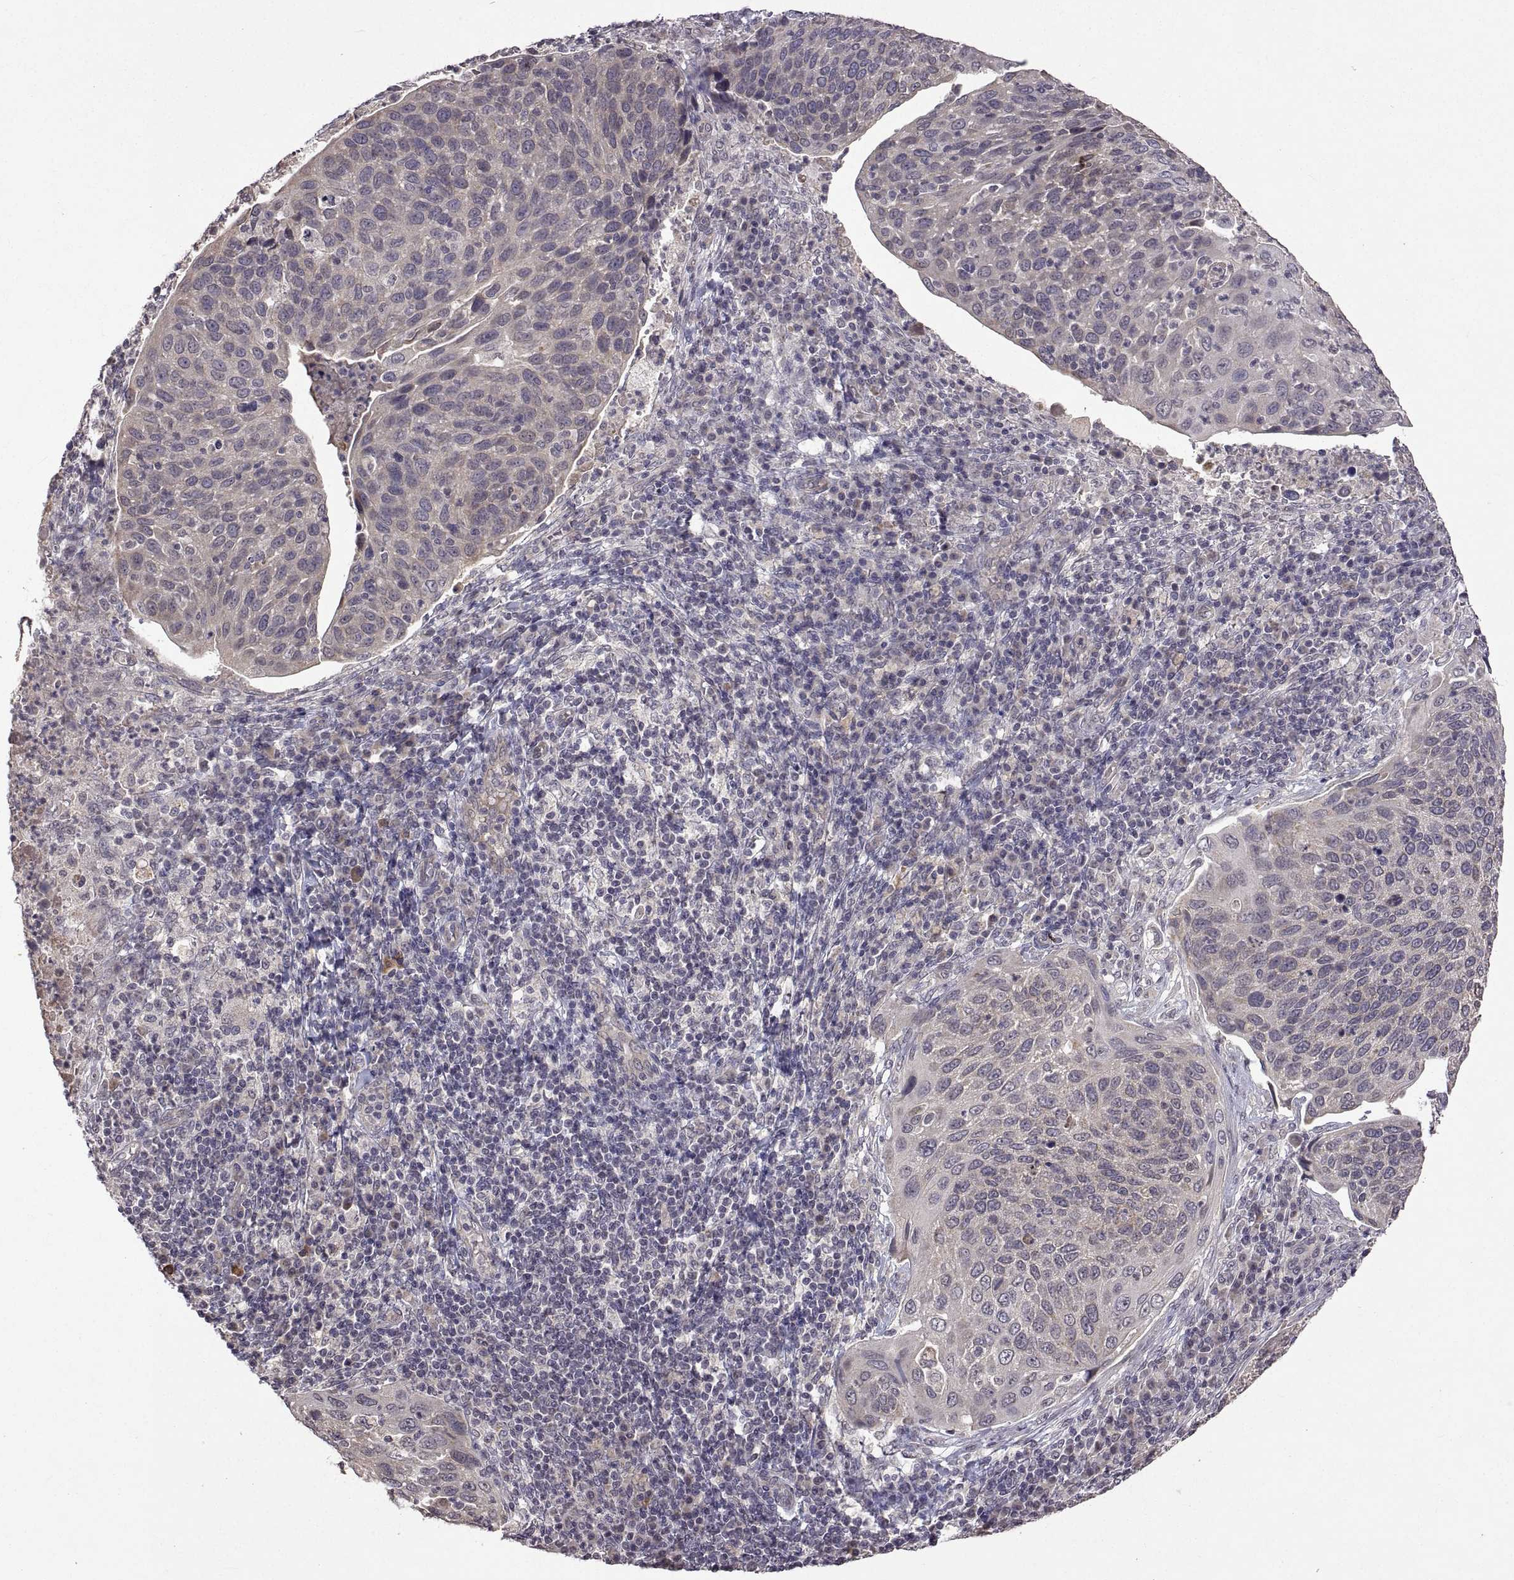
{"staining": {"intensity": "negative", "quantity": "none", "location": "none"}, "tissue": "cervical cancer", "cell_type": "Tumor cells", "image_type": "cancer", "snomed": [{"axis": "morphology", "description": "Squamous cell carcinoma, NOS"}, {"axis": "topography", "description": "Cervix"}], "caption": "Micrograph shows no significant protein staining in tumor cells of cervical squamous cell carcinoma.", "gene": "LAMA1", "patient": {"sex": "female", "age": 54}}